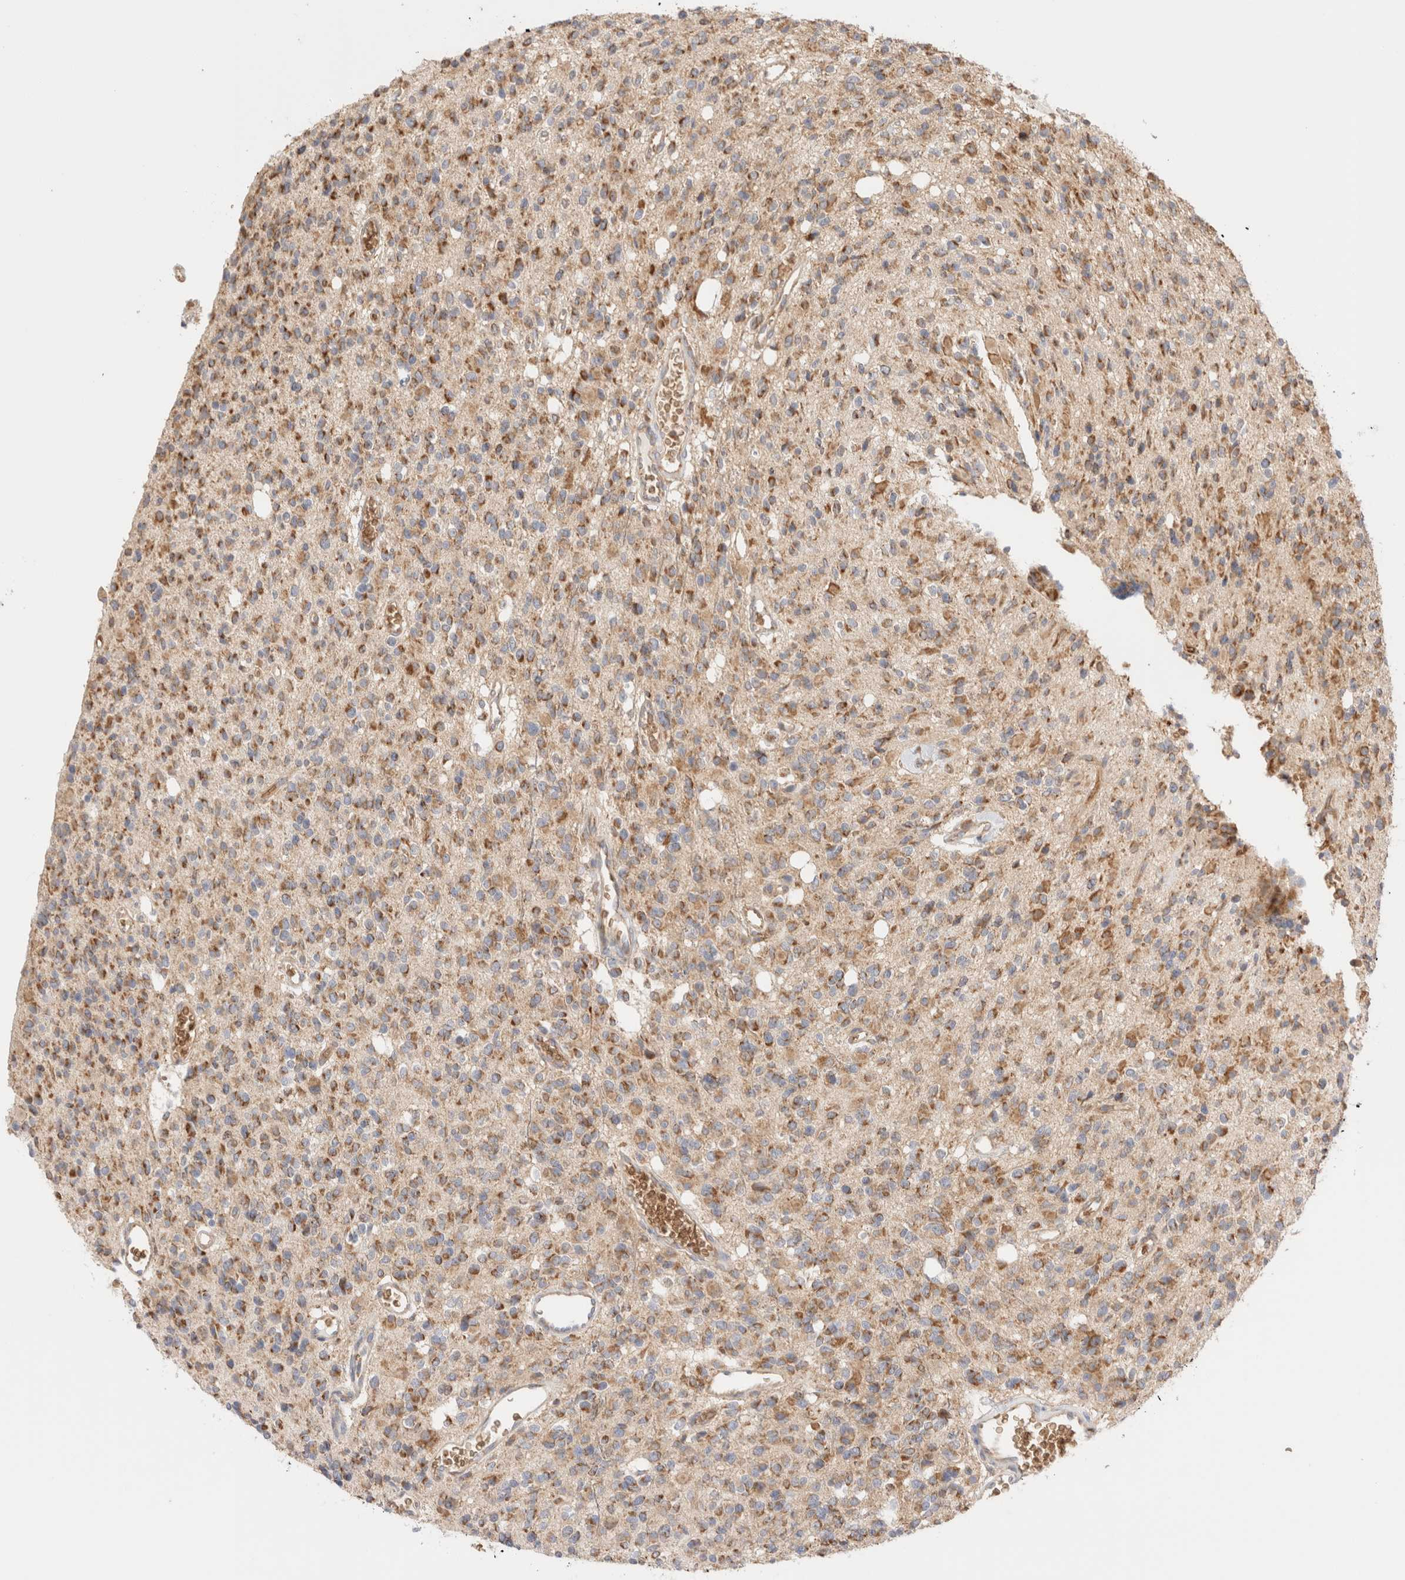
{"staining": {"intensity": "moderate", "quantity": ">75%", "location": "cytoplasmic/membranous"}, "tissue": "glioma", "cell_type": "Tumor cells", "image_type": "cancer", "snomed": [{"axis": "morphology", "description": "Glioma, malignant, High grade"}, {"axis": "topography", "description": "Brain"}], "caption": "High-magnification brightfield microscopy of glioma stained with DAB (brown) and counterstained with hematoxylin (blue). tumor cells exhibit moderate cytoplasmic/membranous positivity is appreciated in approximately>75% of cells. (DAB IHC with brightfield microscopy, high magnification).", "gene": "UTS2B", "patient": {"sex": "male", "age": 34}}